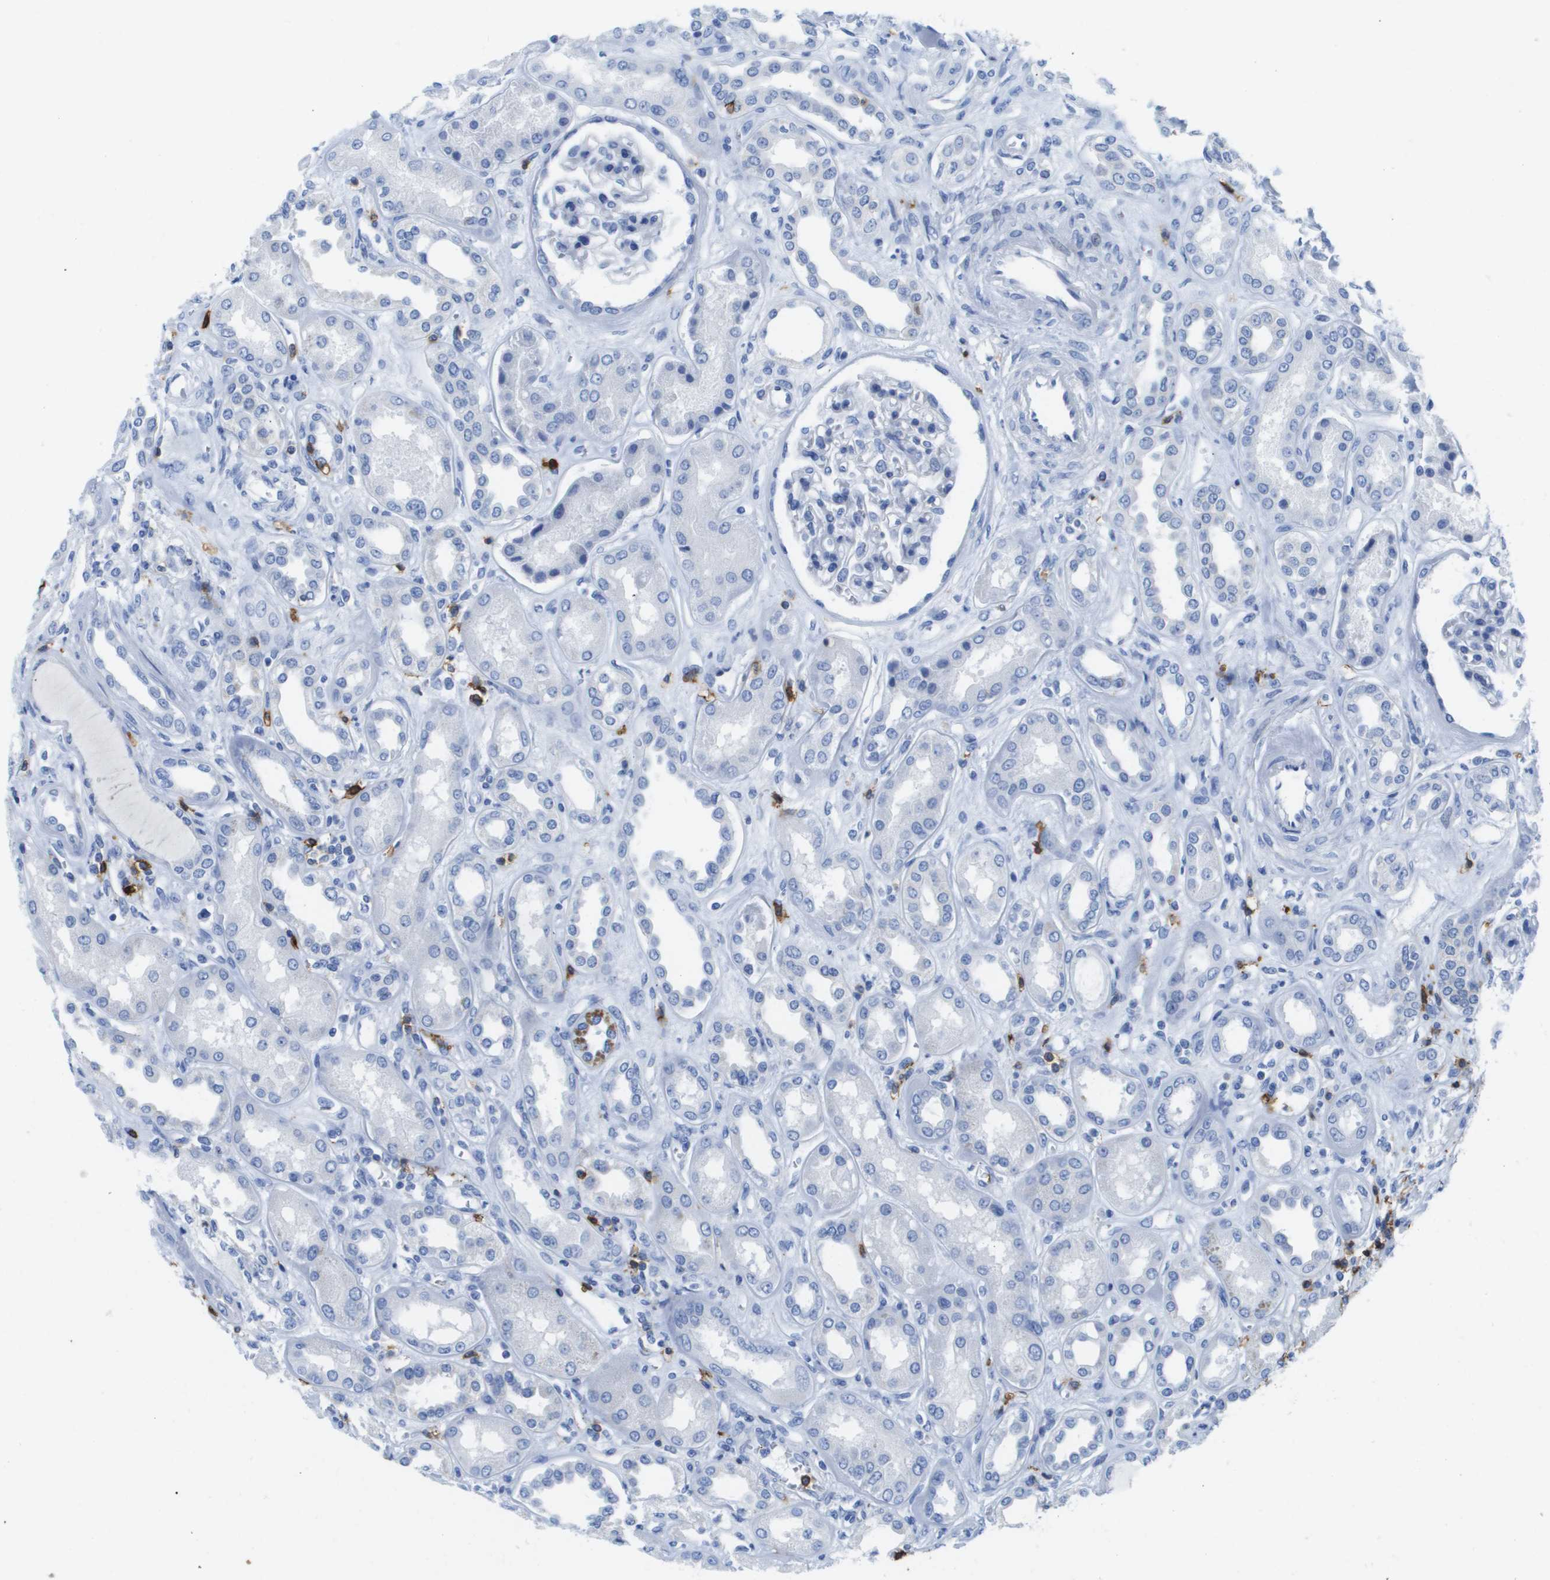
{"staining": {"intensity": "negative", "quantity": "none", "location": "none"}, "tissue": "kidney", "cell_type": "Cells in glomeruli", "image_type": "normal", "snomed": [{"axis": "morphology", "description": "Normal tissue, NOS"}, {"axis": "topography", "description": "Kidney"}], "caption": "DAB immunohistochemical staining of normal human kidney reveals no significant expression in cells in glomeruli.", "gene": "MS4A1", "patient": {"sex": "male", "age": 59}}